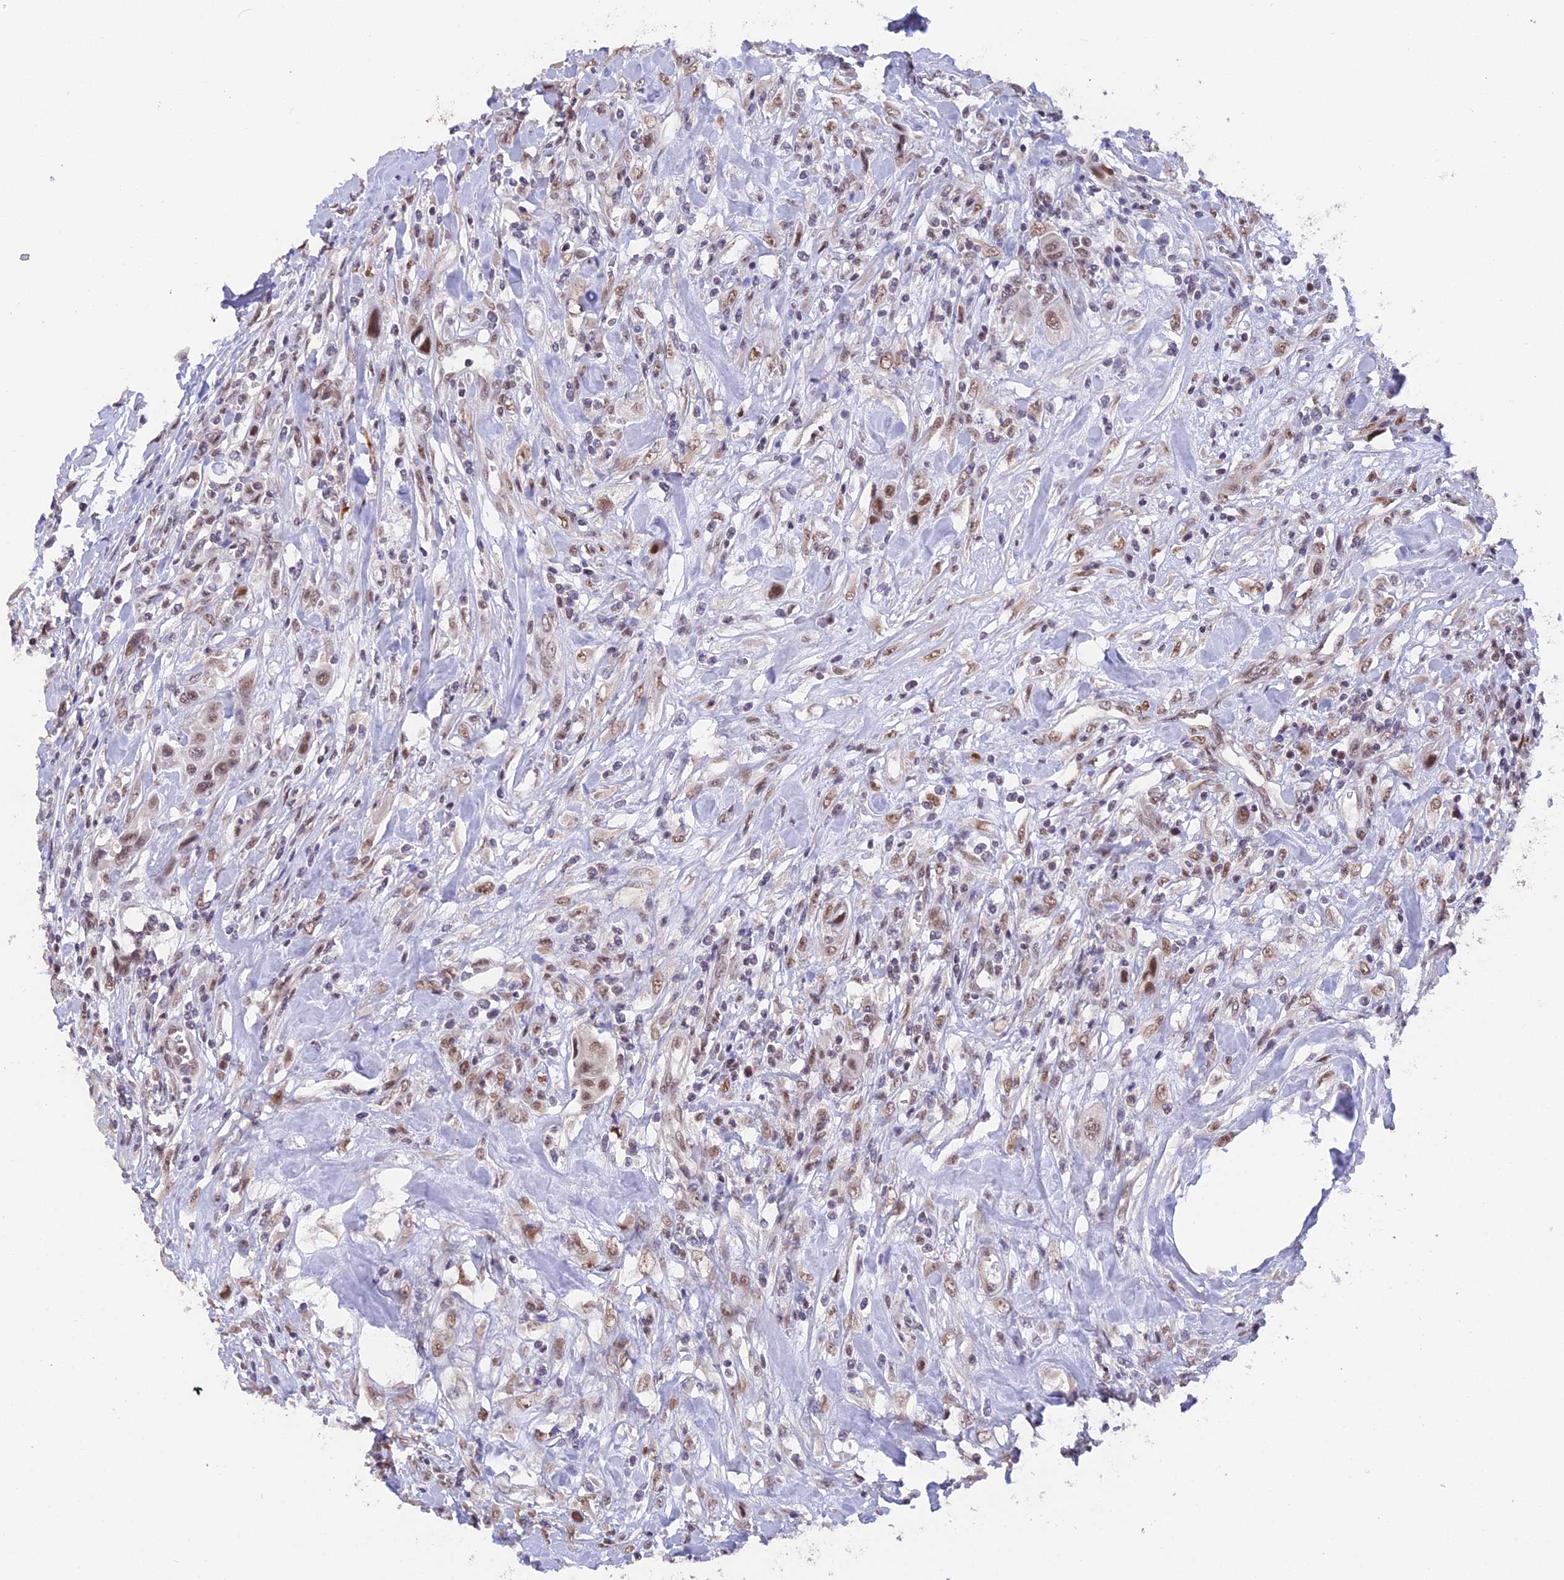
{"staining": {"intensity": "moderate", "quantity": ">75%", "location": "nuclear"}, "tissue": "urothelial cancer", "cell_type": "Tumor cells", "image_type": "cancer", "snomed": [{"axis": "morphology", "description": "Urothelial carcinoma, High grade"}, {"axis": "topography", "description": "Urinary bladder"}], "caption": "Immunohistochemistry (IHC) staining of urothelial cancer, which reveals medium levels of moderate nuclear positivity in about >75% of tumor cells indicating moderate nuclear protein positivity. The staining was performed using DAB (brown) for protein detection and nuclei were counterstained in hematoxylin (blue).", "gene": "POLR2C", "patient": {"sex": "male", "age": 50}}